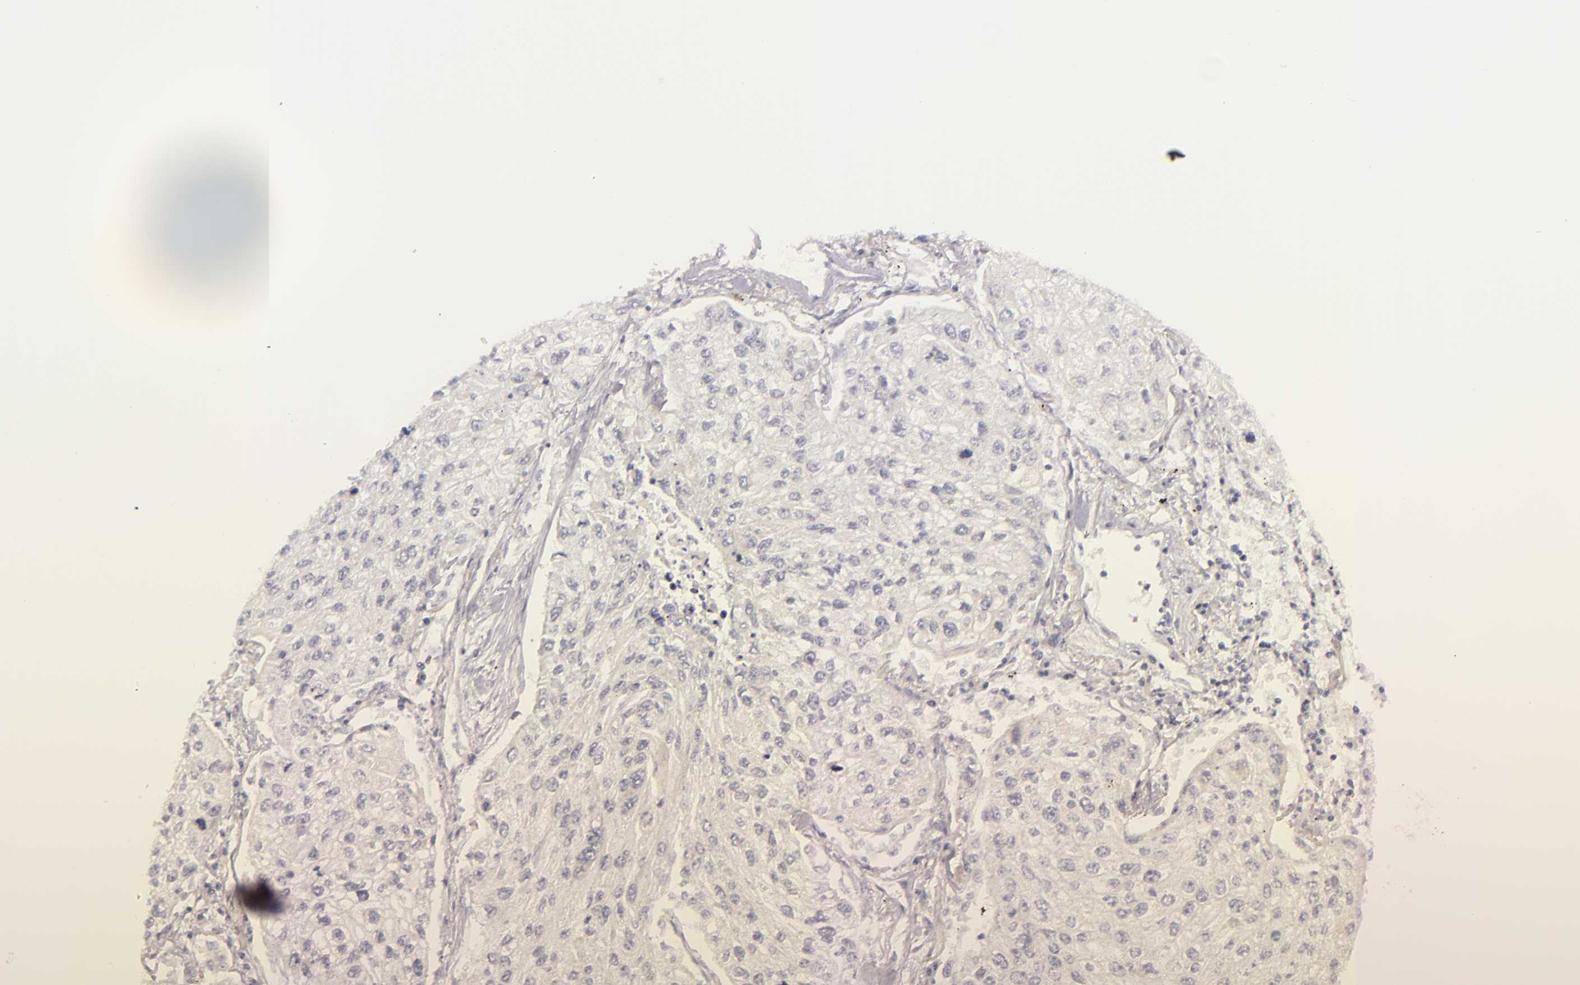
{"staining": {"intensity": "negative", "quantity": "none", "location": "none"}, "tissue": "lung cancer", "cell_type": "Tumor cells", "image_type": "cancer", "snomed": [{"axis": "morphology", "description": "Squamous cell carcinoma, NOS"}, {"axis": "topography", "description": "Lung"}], "caption": "This image is of lung cancer stained with immunohistochemistry (IHC) to label a protein in brown with the nuclei are counter-stained blue. There is no positivity in tumor cells.", "gene": "BCL3", "patient": {"sex": "male", "age": 75}}